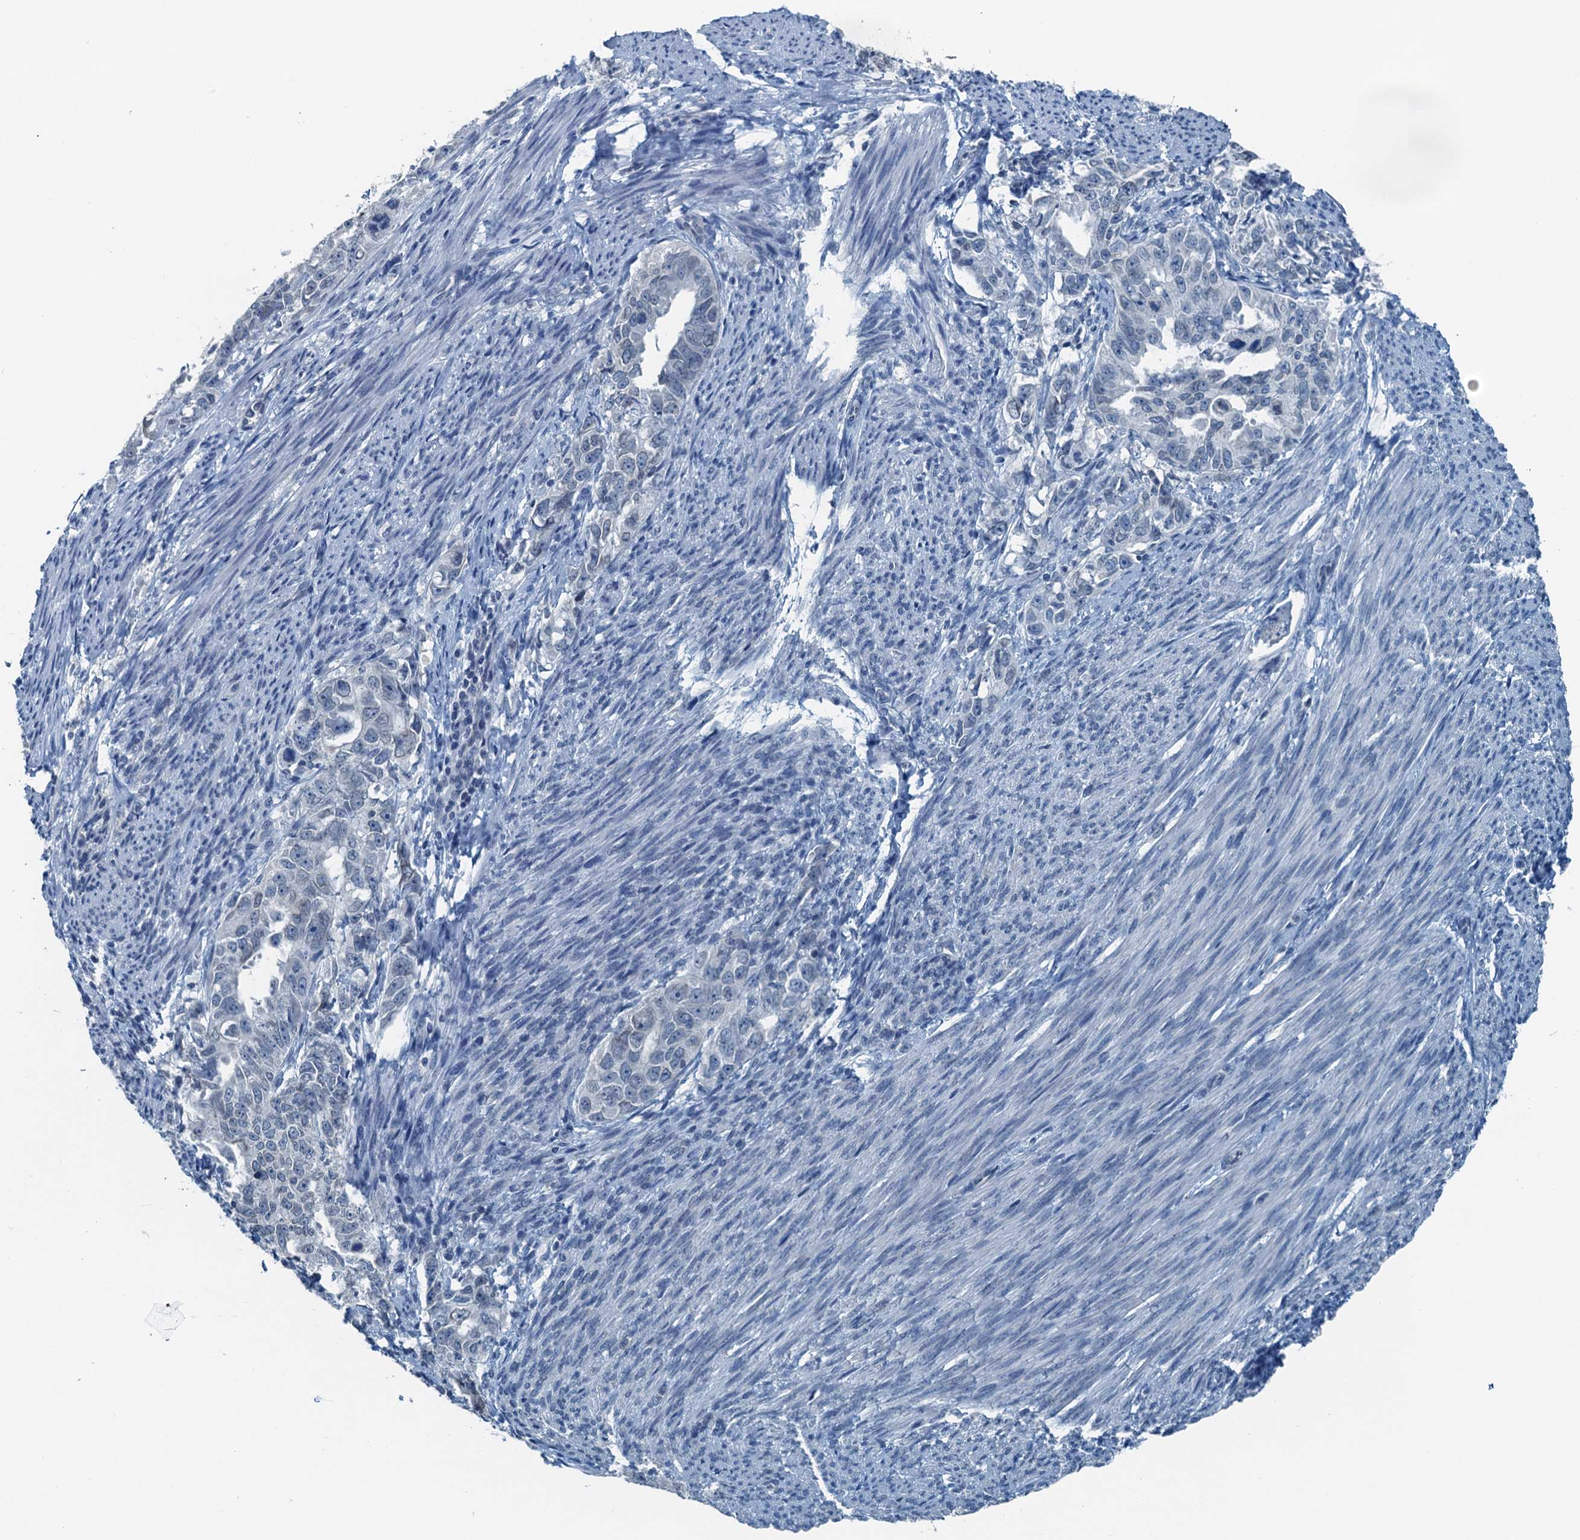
{"staining": {"intensity": "negative", "quantity": "none", "location": "none"}, "tissue": "endometrial cancer", "cell_type": "Tumor cells", "image_type": "cancer", "snomed": [{"axis": "morphology", "description": "Adenocarcinoma, NOS"}, {"axis": "topography", "description": "Endometrium"}], "caption": "A high-resolution image shows IHC staining of adenocarcinoma (endometrial), which reveals no significant staining in tumor cells. The staining is performed using DAB (3,3'-diaminobenzidine) brown chromogen with nuclei counter-stained in using hematoxylin.", "gene": "C11orf54", "patient": {"sex": "female", "age": 65}}